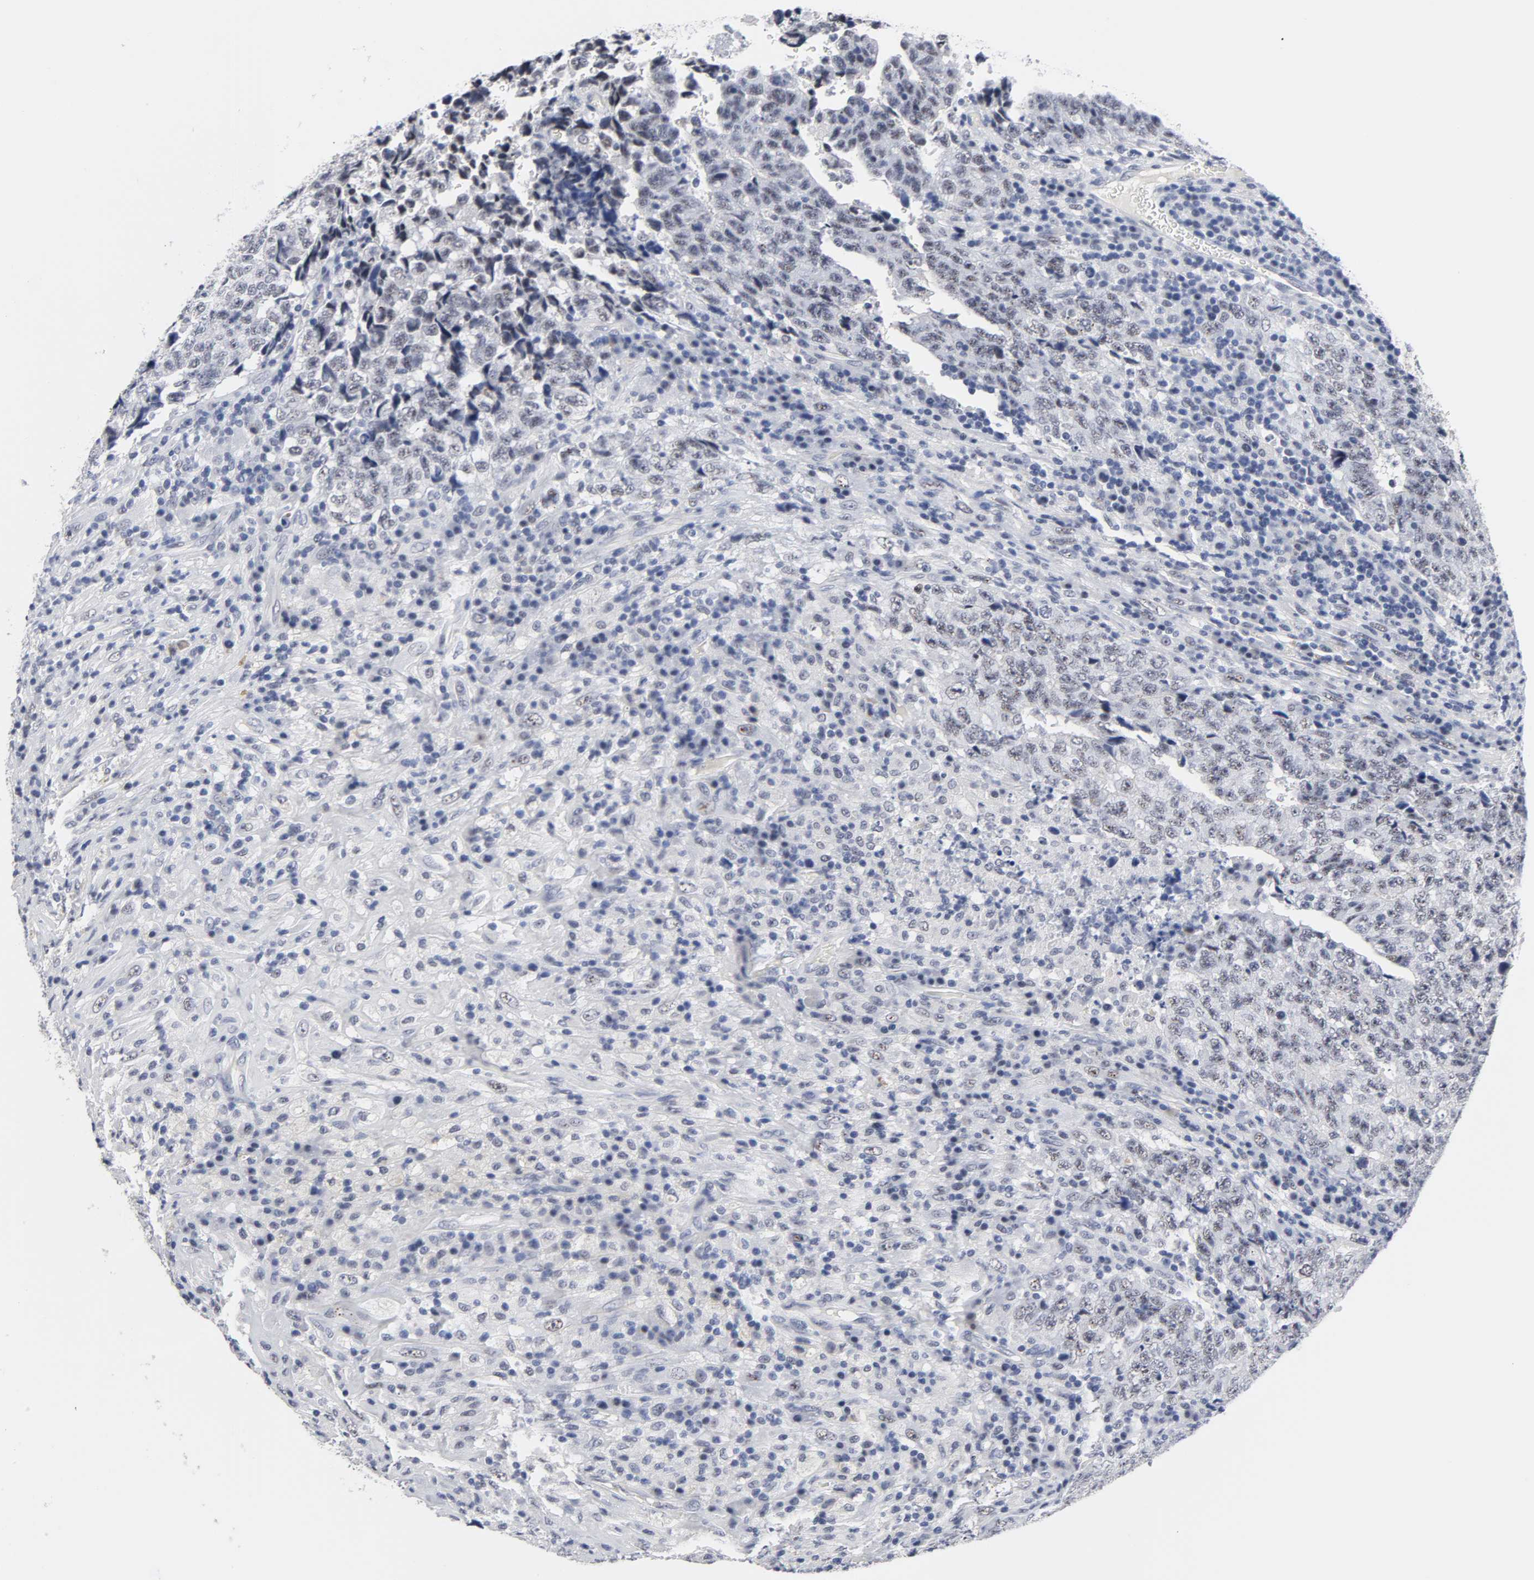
{"staining": {"intensity": "weak", "quantity": "25%-75%", "location": "nuclear"}, "tissue": "testis cancer", "cell_type": "Tumor cells", "image_type": "cancer", "snomed": [{"axis": "morphology", "description": "Necrosis, NOS"}, {"axis": "morphology", "description": "Carcinoma, Embryonal, NOS"}, {"axis": "topography", "description": "Testis"}], "caption": "Immunohistochemistry histopathology image of human testis embryonal carcinoma stained for a protein (brown), which displays low levels of weak nuclear expression in about 25%-75% of tumor cells.", "gene": "GRHL2", "patient": {"sex": "male", "age": 19}}